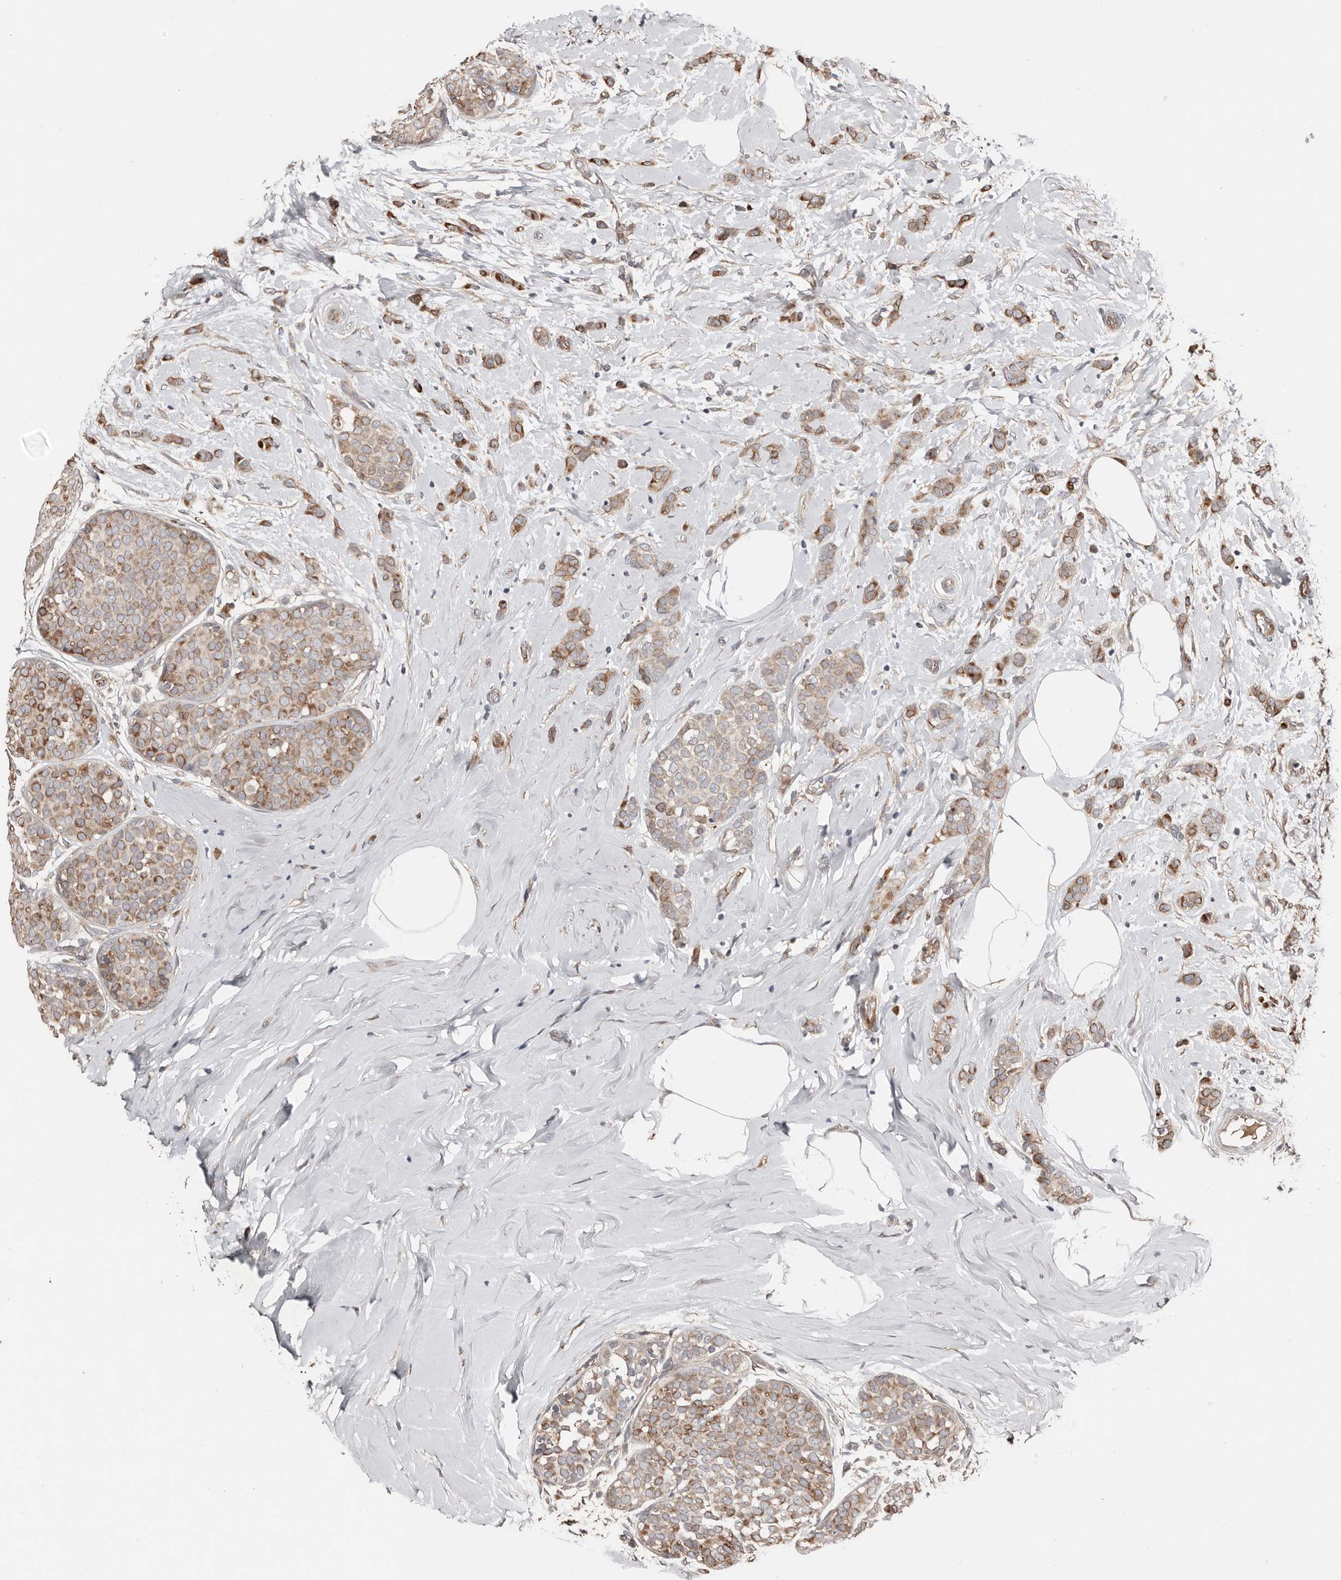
{"staining": {"intensity": "moderate", "quantity": ">75%", "location": "cytoplasmic/membranous"}, "tissue": "breast cancer", "cell_type": "Tumor cells", "image_type": "cancer", "snomed": [{"axis": "morphology", "description": "Lobular carcinoma, in situ"}, {"axis": "morphology", "description": "Lobular carcinoma"}, {"axis": "topography", "description": "Breast"}], "caption": "Immunohistochemical staining of human breast lobular carcinoma in situ reveals medium levels of moderate cytoplasmic/membranous protein staining in approximately >75% of tumor cells.", "gene": "SMYD4", "patient": {"sex": "female", "age": 41}}